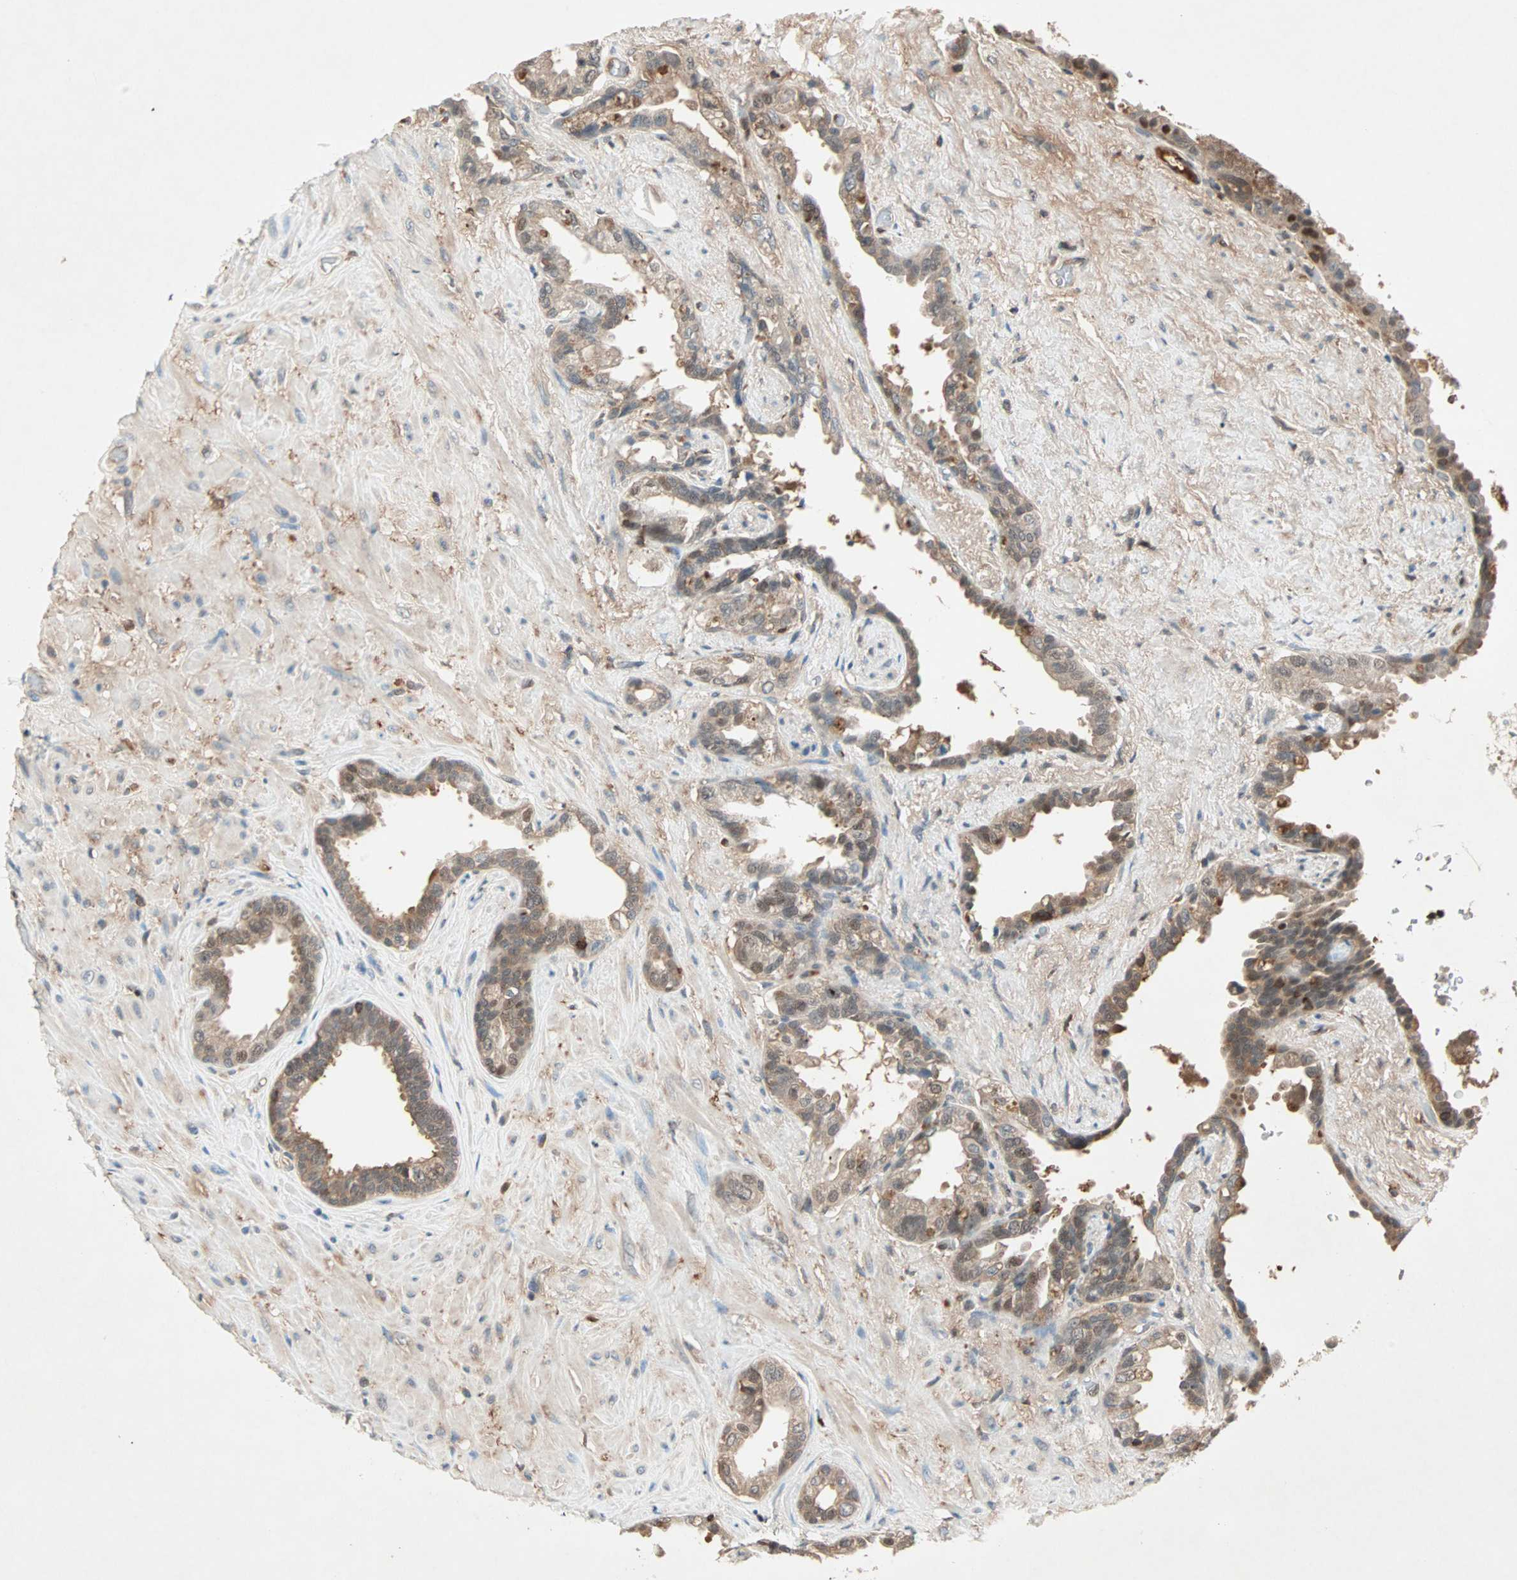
{"staining": {"intensity": "moderate", "quantity": ">75%", "location": "cytoplasmic/membranous"}, "tissue": "seminal vesicle", "cell_type": "Glandular cells", "image_type": "normal", "snomed": [{"axis": "morphology", "description": "Normal tissue, NOS"}, {"axis": "topography", "description": "Seminal veicle"}], "caption": "Immunohistochemistry photomicrograph of benign human seminal vesicle stained for a protein (brown), which reveals medium levels of moderate cytoplasmic/membranous staining in approximately >75% of glandular cells.", "gene": "TEC", "patient": {"sex": "male", "age": 61}}